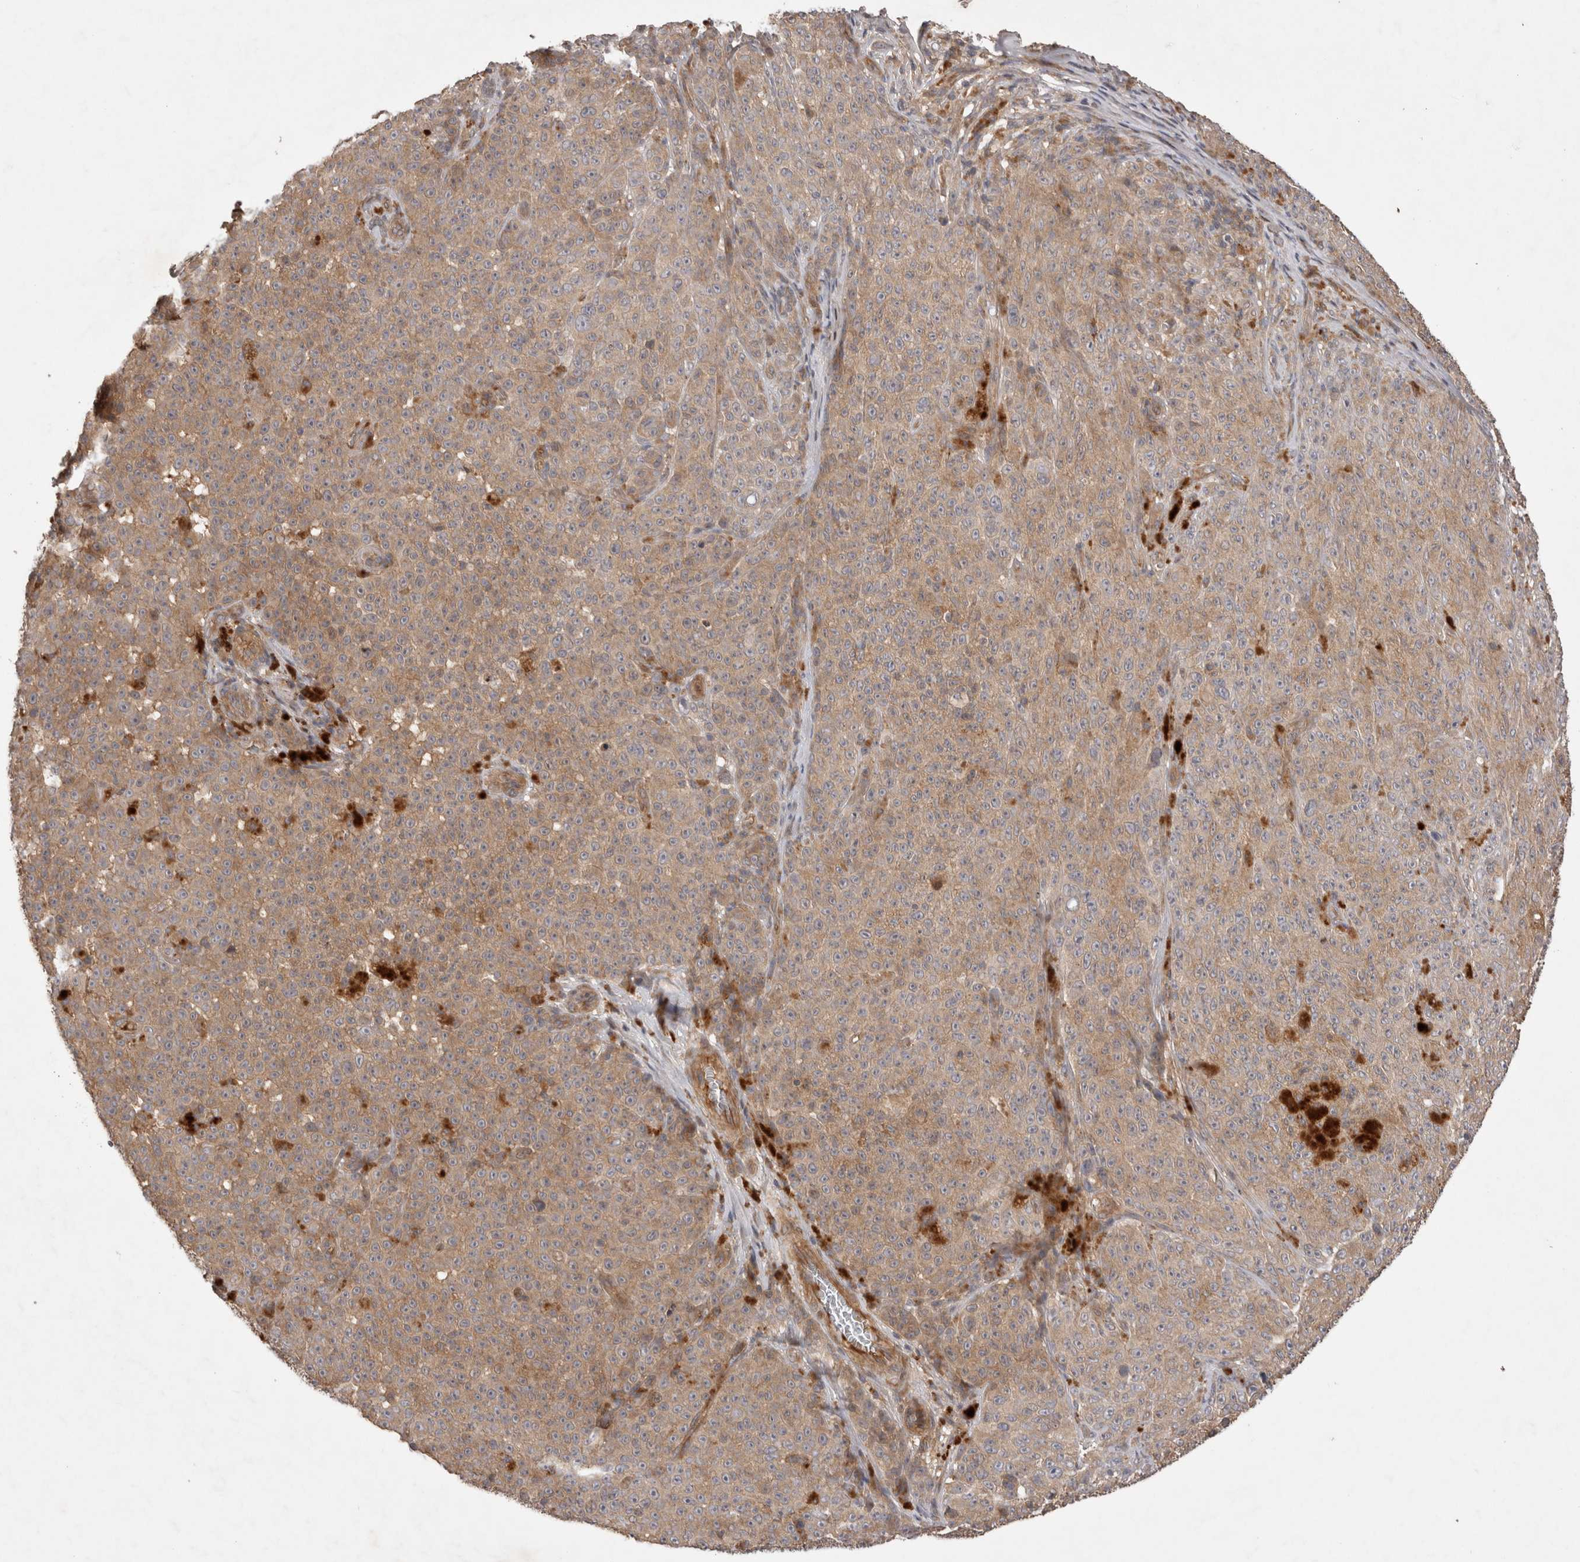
{"staining": {"intensity": "weak", "quantity": ">75%", "location": "cytoplasmic/membranous"}, "tissue": "melanoma", "cell_type": "Tumor cells", "image_type": "cancer", "snomed": [{"axis": "morphology", "description": "Malignant melanoma, NOS"}, {"axis": "topography", "description": "Skin"}], "caption": "Brown immunohistochemical staining in melanoma shows weak cytoplasmic/membranous expression in about >75% of tumor cells.", "gene": "PPP1R42", "patient": {"sex": "female", "age": 82}}